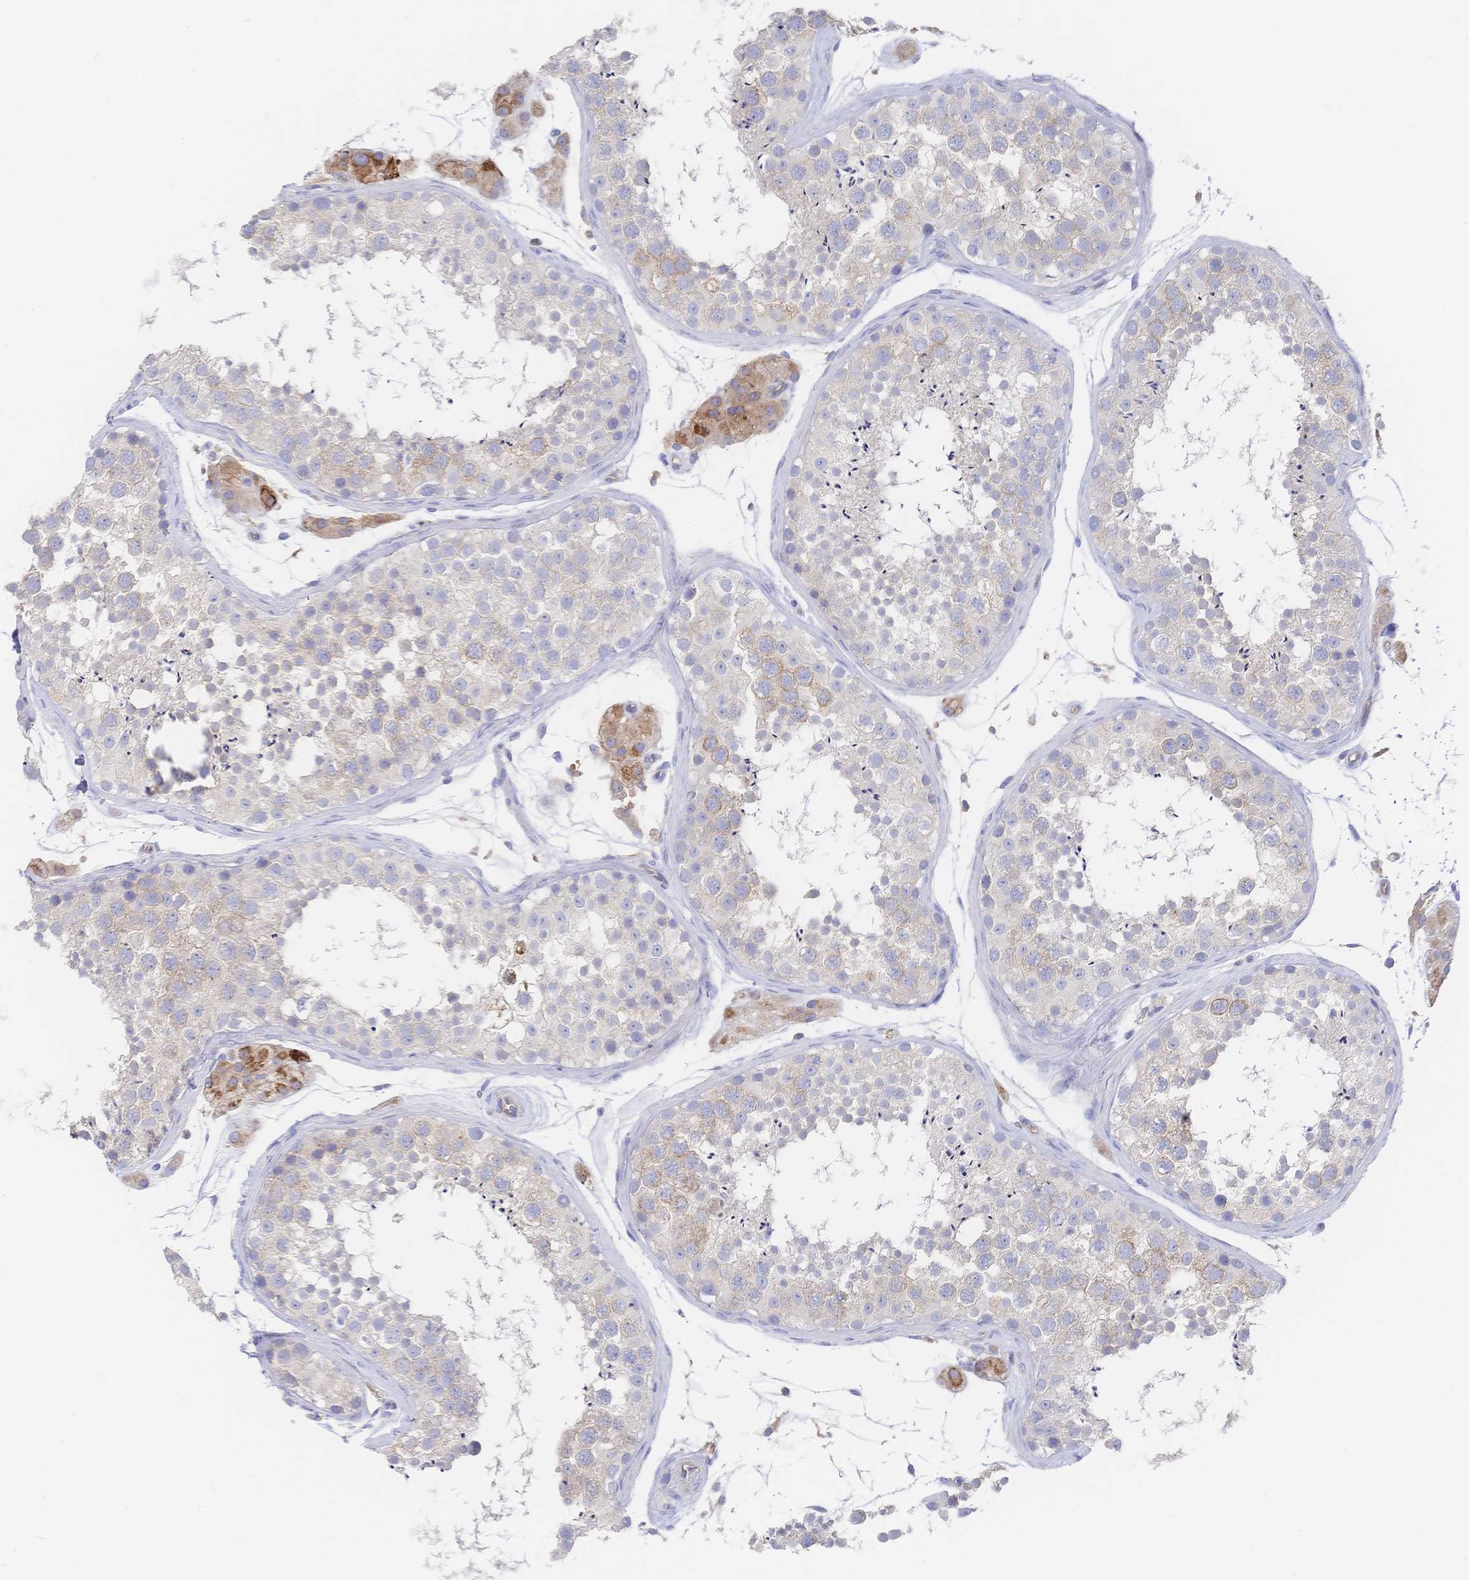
{"staining": {"intensity": "weak", "quantity": "<25%", "location": "cytoplasmic/membranous"}, "tissue": "testis", "cell_type": "Cells in seminiferous ducts", "image_type": "normal", "snomed": [{"axis": "morphology", "description": "Normal tissue, NOS"}, {"axis": "topography", "description": "Testis"}], "caption": "Immunohistochemistry (IHC) histopathology image of normal testis: human testis stained with DAB demonstrates no significant protein positivity in cells in seminiferous ducts.", "gene": "F11R", "patient": {"sex": "male", "age": 41}}